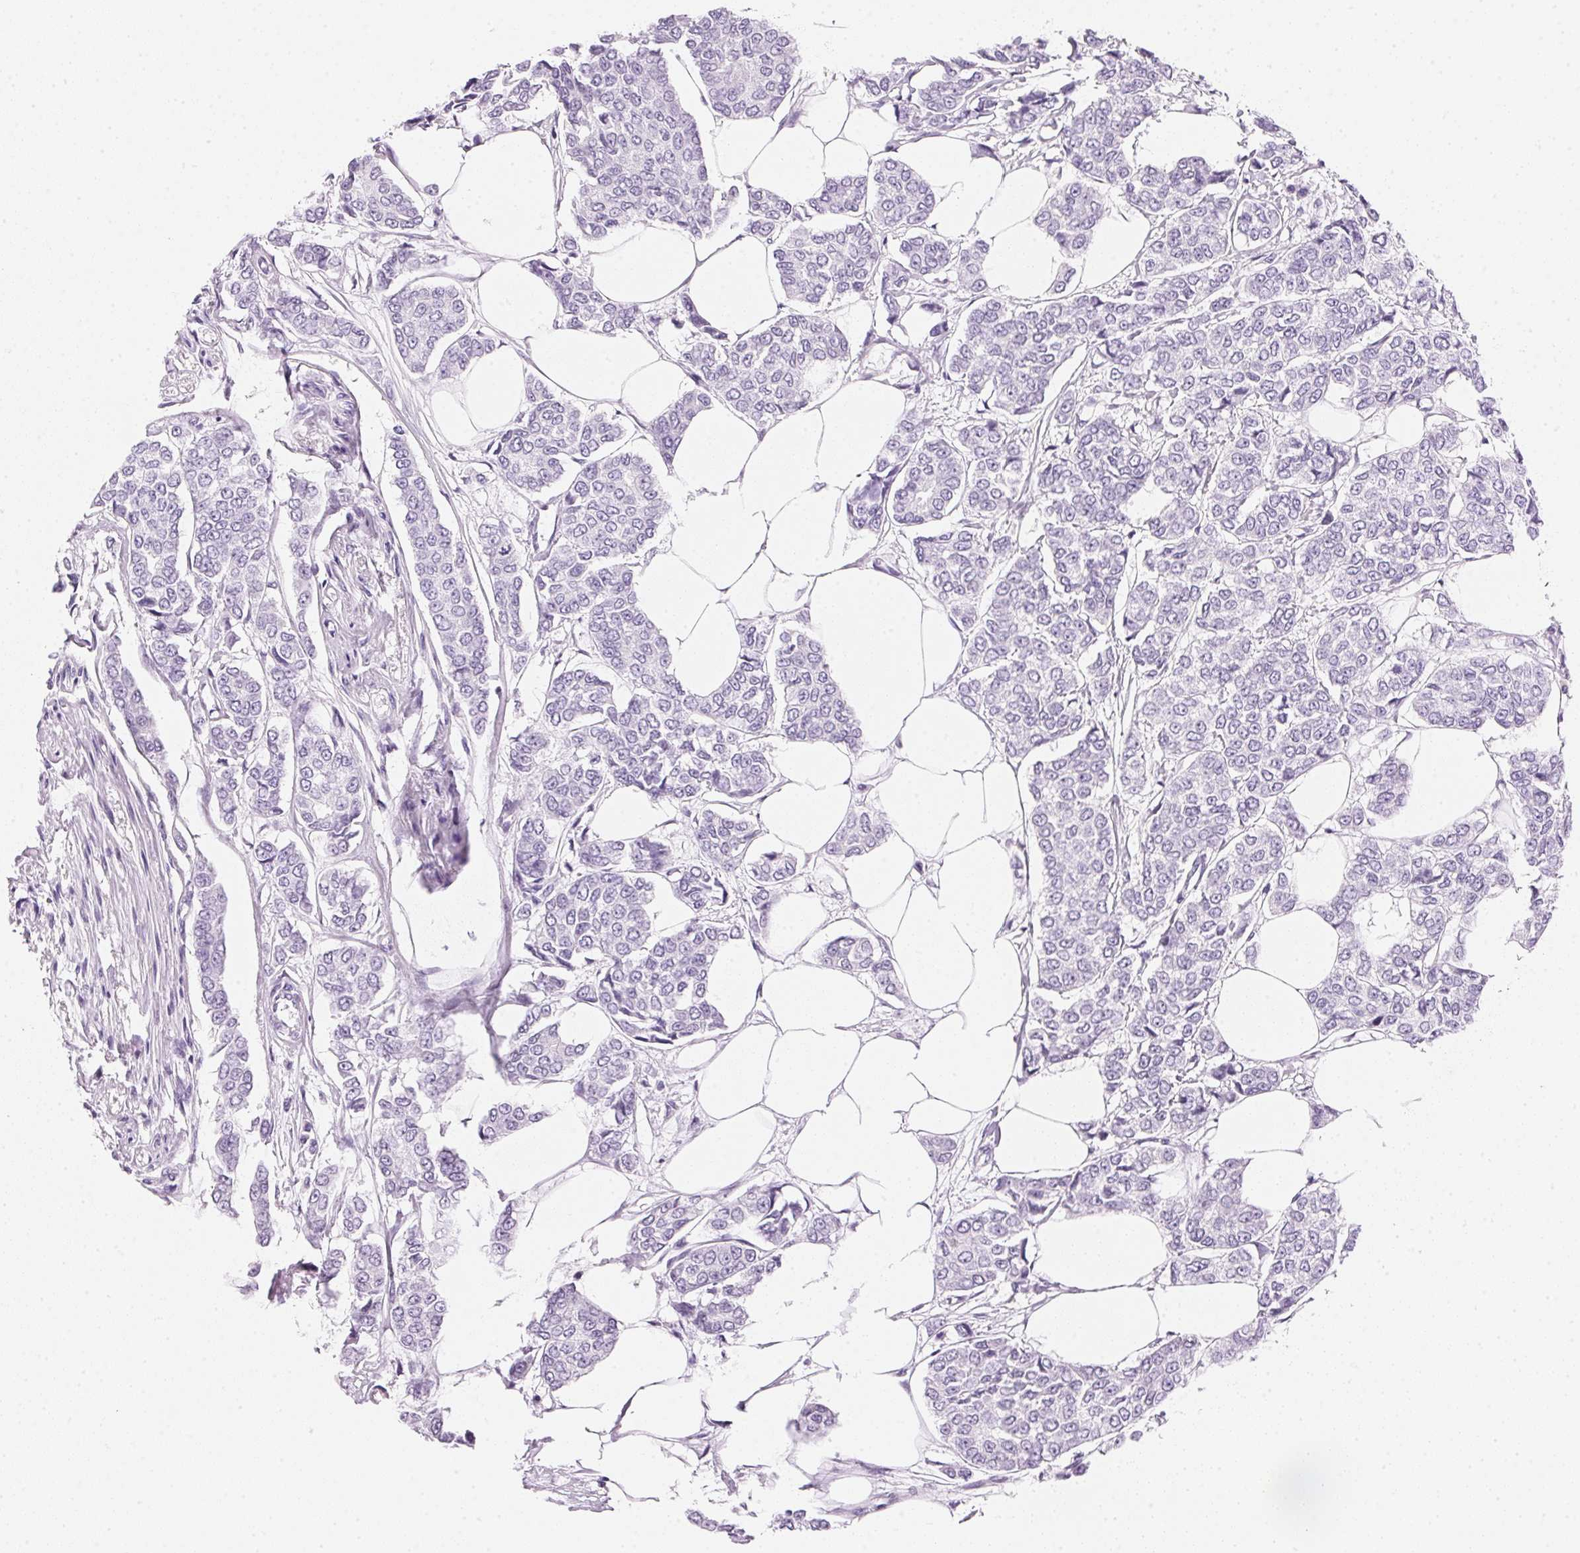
{"staining": {"intensity": "negative", "quantity": "none", "location": "none"}, "tissue": "breast cancer", "cell_type": "Tumor cells", "image_type": "cancer", "snomed": [{"axis": "morphology", "description": "Duct carcinoma"}, {"axis": "topography", "description": "Breast"}], "caption": "The histopathology image shows no staining of tumor cells in breast cancer (intraductal carcinoma).", "gene": "IGFBP1", "patient": {"sex": "female", "age": 94}}